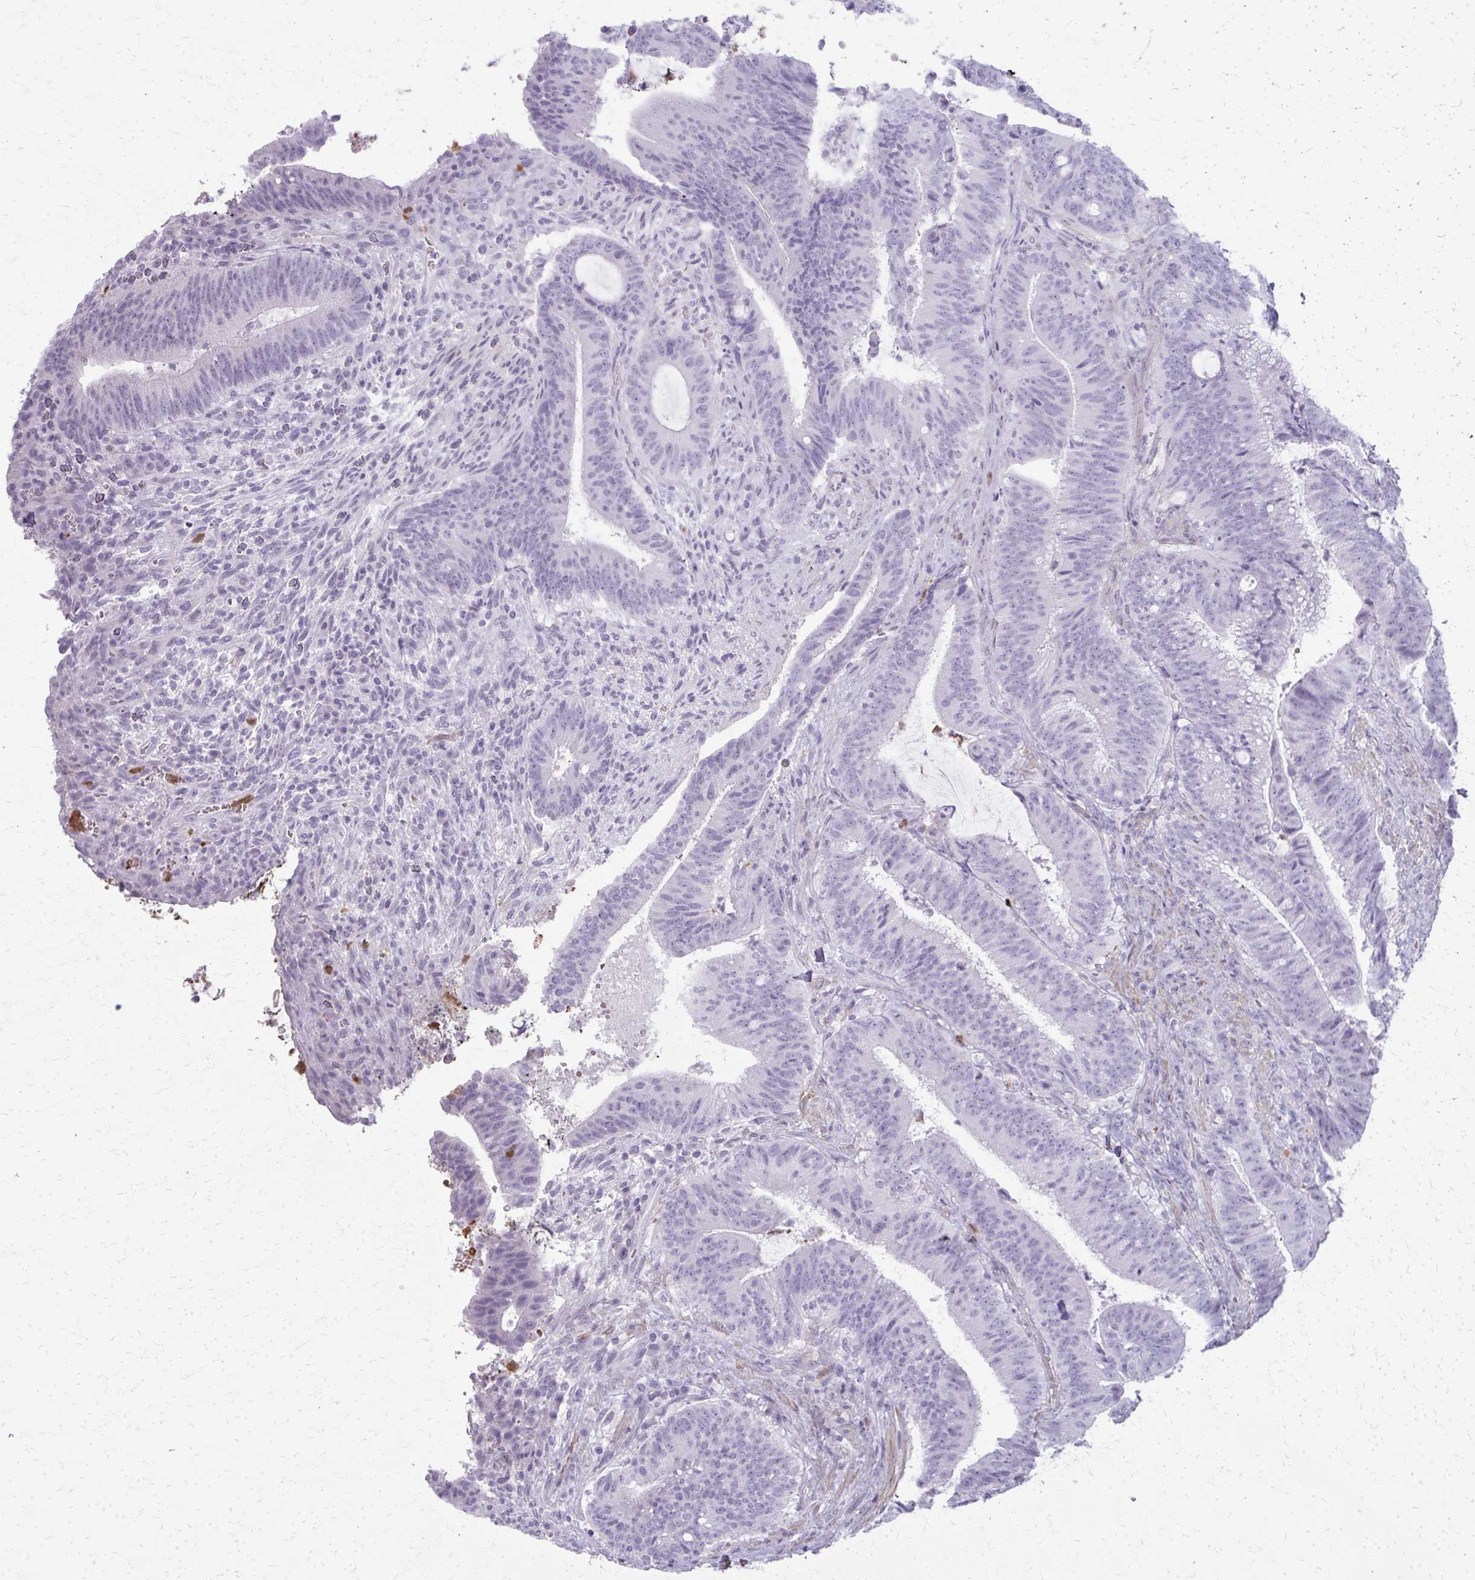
{"staining": {"intensity": "negative", "quantity": "none", "location": "none"}, "tissue": "colorectal cancer", "cell_type": "Tumor cells", "image_type": "cancer", "snomed": [{"axis": "morphology", "description": "Adenocarcinoma, NOS"}, {"axis": "topography", "description": "Colon"}], "caption": "There is no significant staining in tumor cells of adenocarcinoma (colorectal).", "gene": "CA3", "patient": {"sex": "female", "age": 43}}